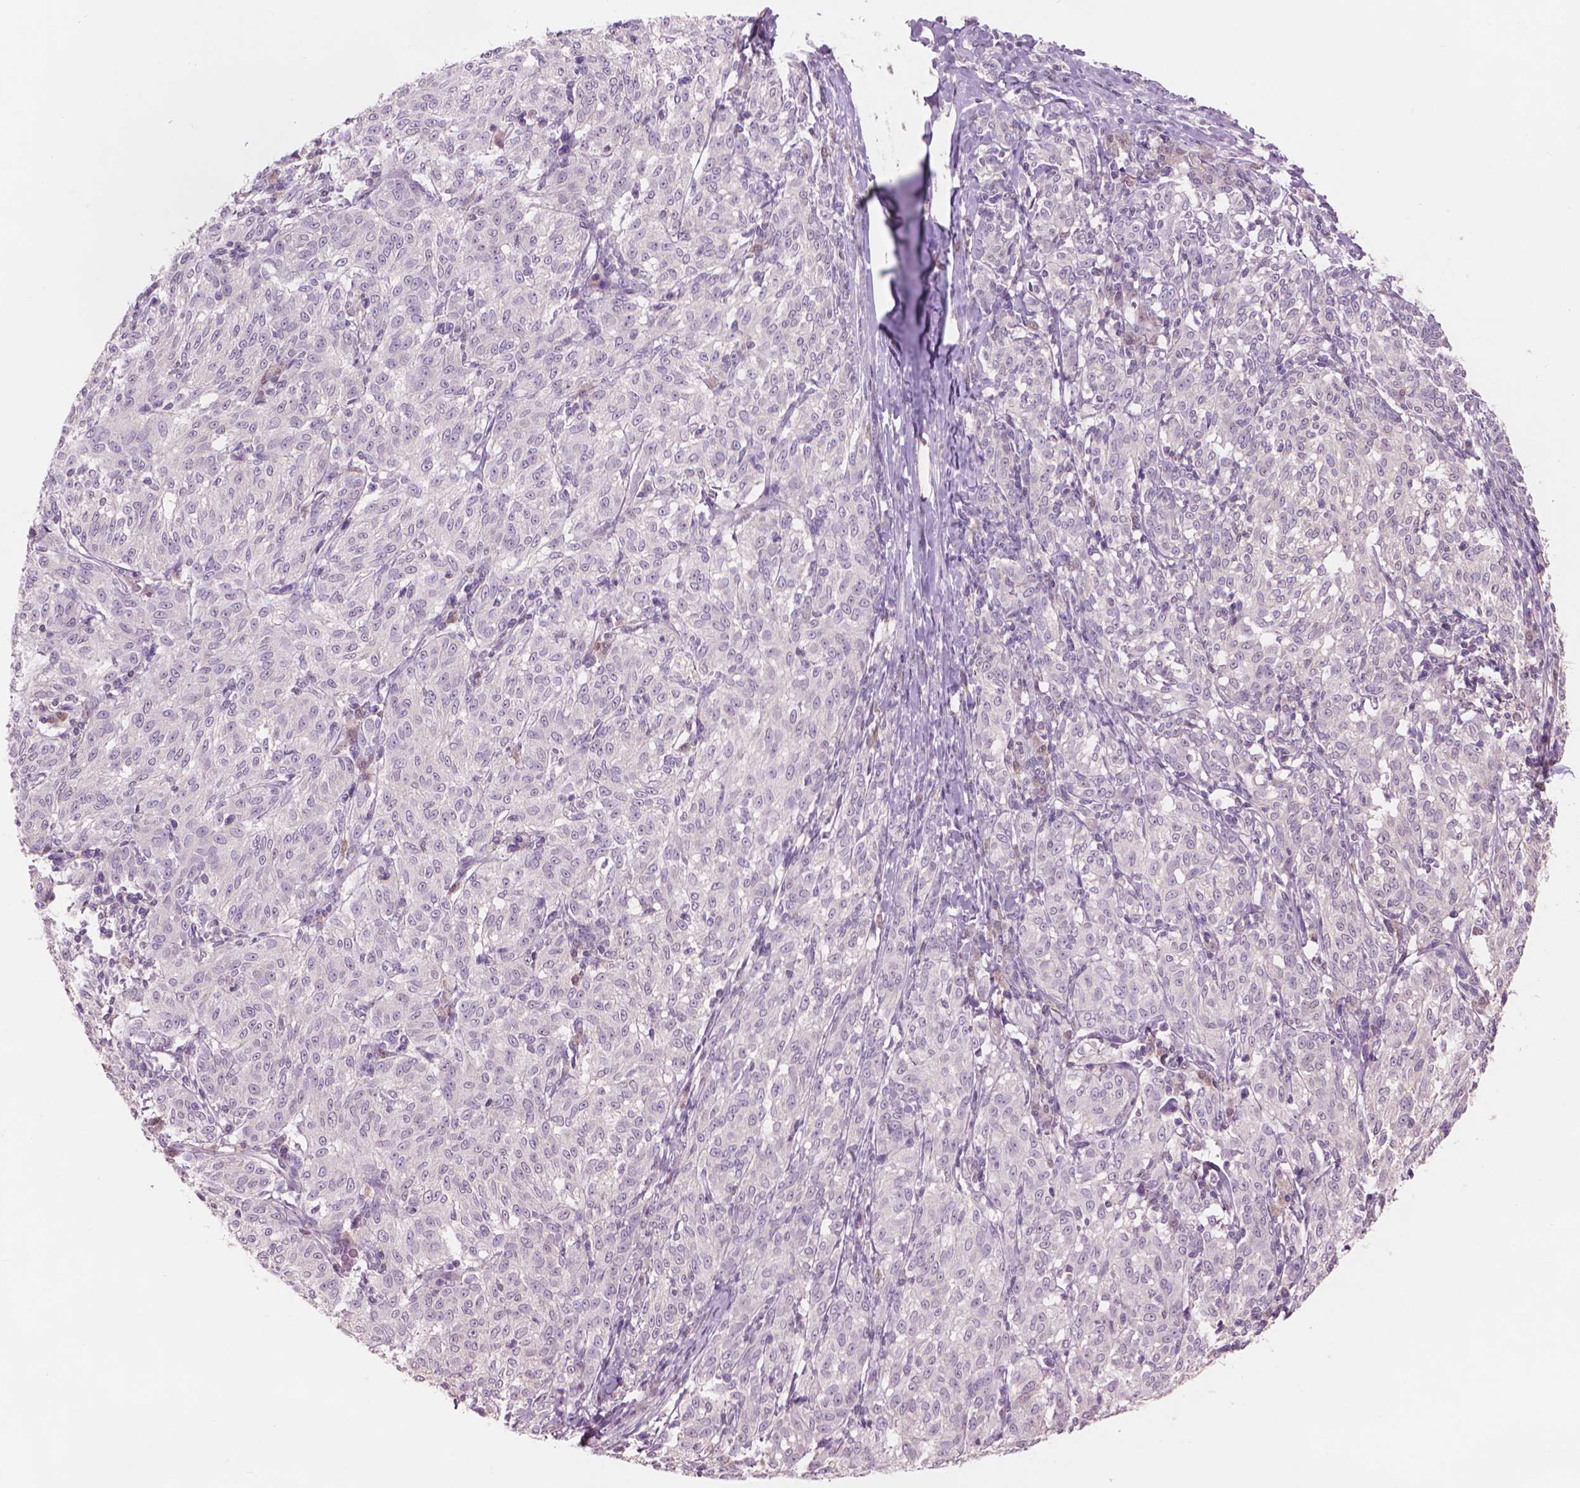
{"staining": {"intensity": "negative", "quantity": "none", "location": "none"}, "tissue": "melanoma", "cell_type": "Tumor cells", "image_type": "cancer", "snomed": [{"axis": "morphology", "description": "Malignant melanoma, NOS"}, {"axis": "topography", "description": "Skin"}], "caption": "Malignant melanoma stained for a protein using immunohistochemistry shows no positivity tumor cells.", "gene": "ENO2", "patient": {"sex": "female", "age": 72}}